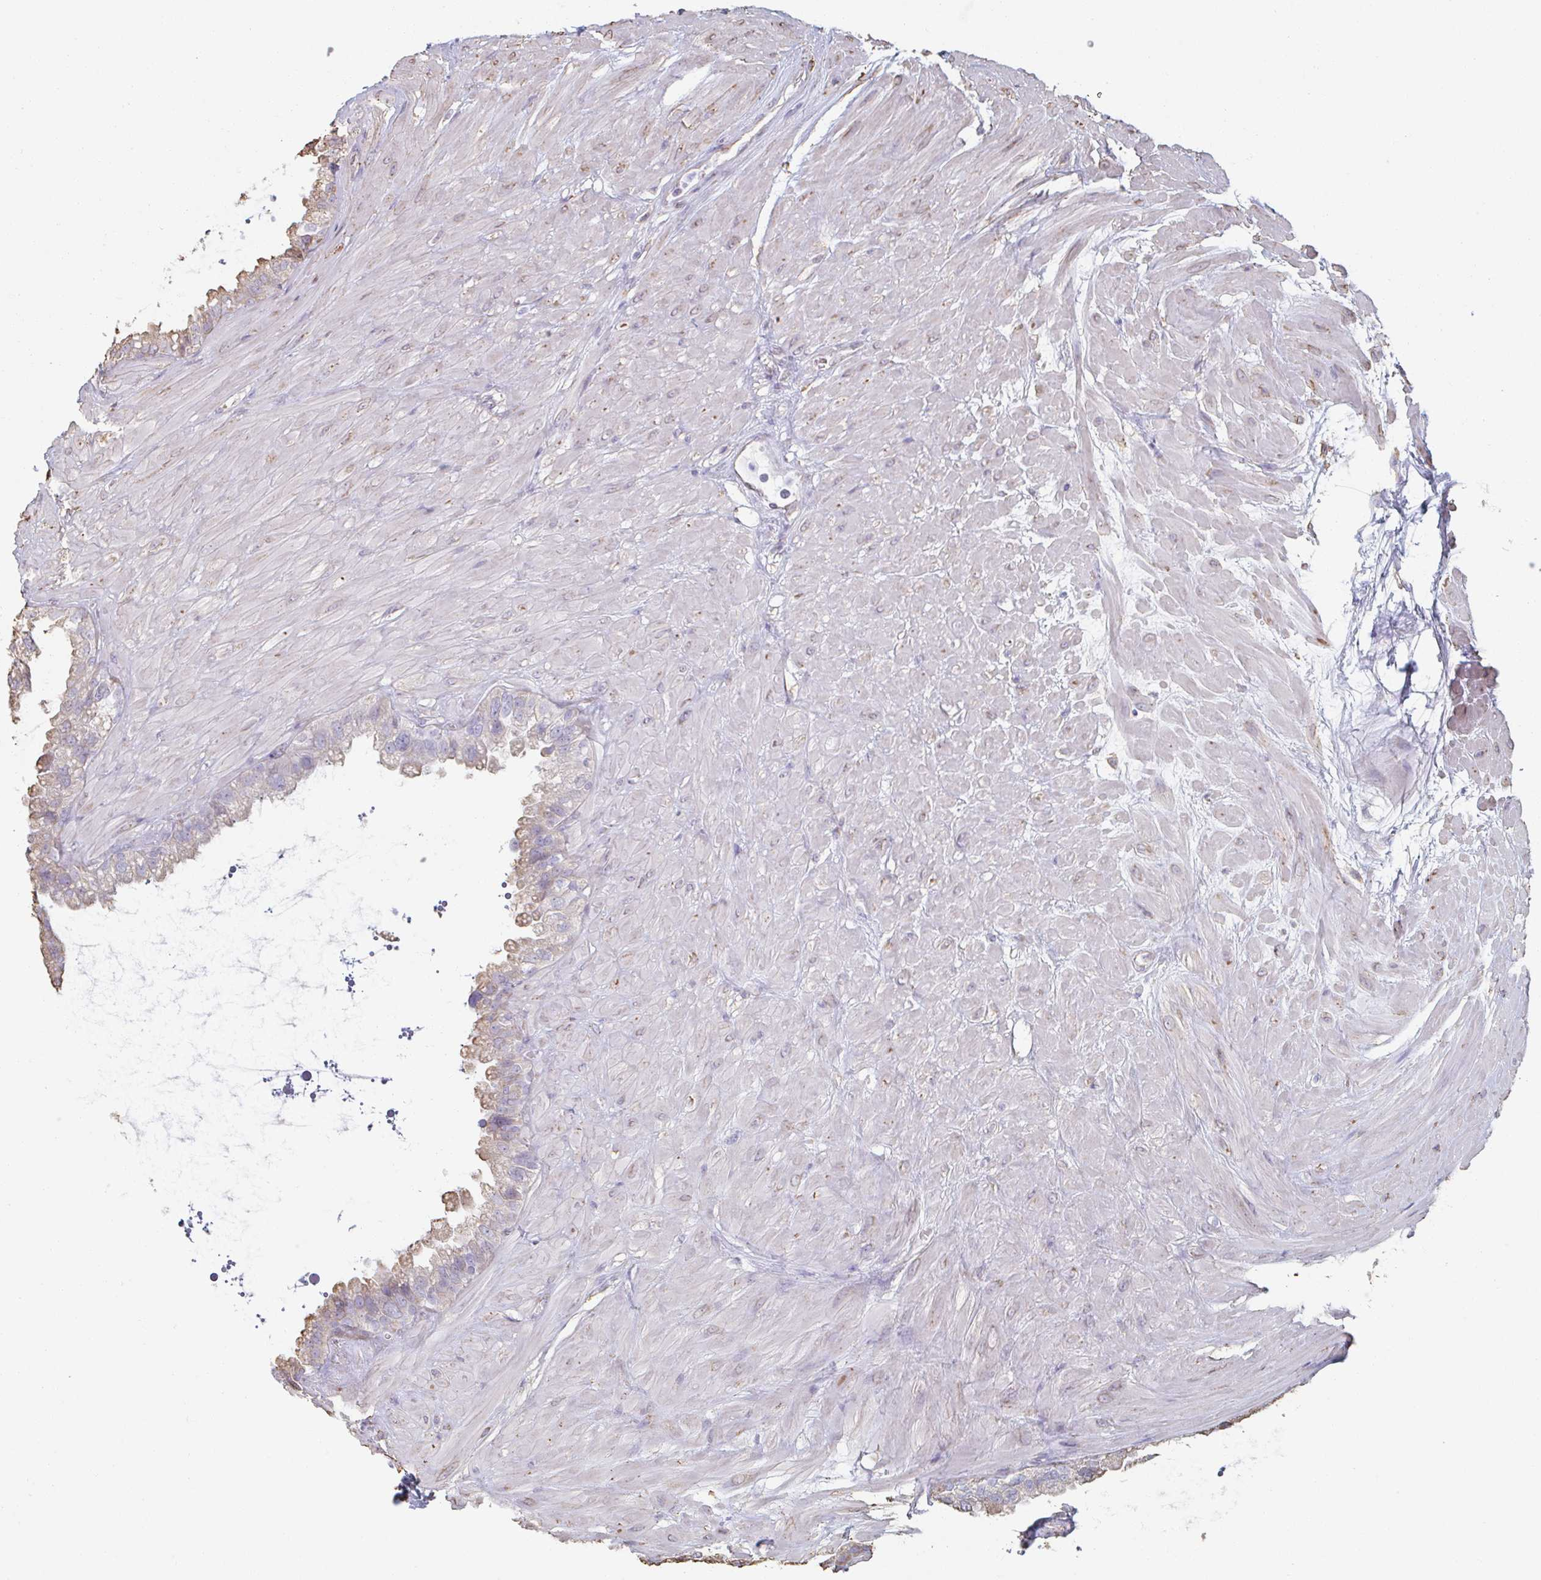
{"staining": {"intensity": "moderate", "quantity": "<25%", "location": "cytoplasmic/membranous"}, "tissue": "seminal vesicle", "cell_type": "Glandular cells", "image_type": "normal", "snomed": [{"axis": "morphology", "description": "Normal tissue, NOS"}, {"axis": "topography", "description": "Seminal veicle"}, {"axis": "topography", "description": "Peripheral nerve tissue"}], "caption": "Immunohistochemistry (DAB) staining of unremarkable seminal vesicle displays moderate cytoplasmic/membranous protein staining in approximately <25% of glandular cells.", "gene": "RAB5IF", "patient": {"sex": "male", "age": 76}}